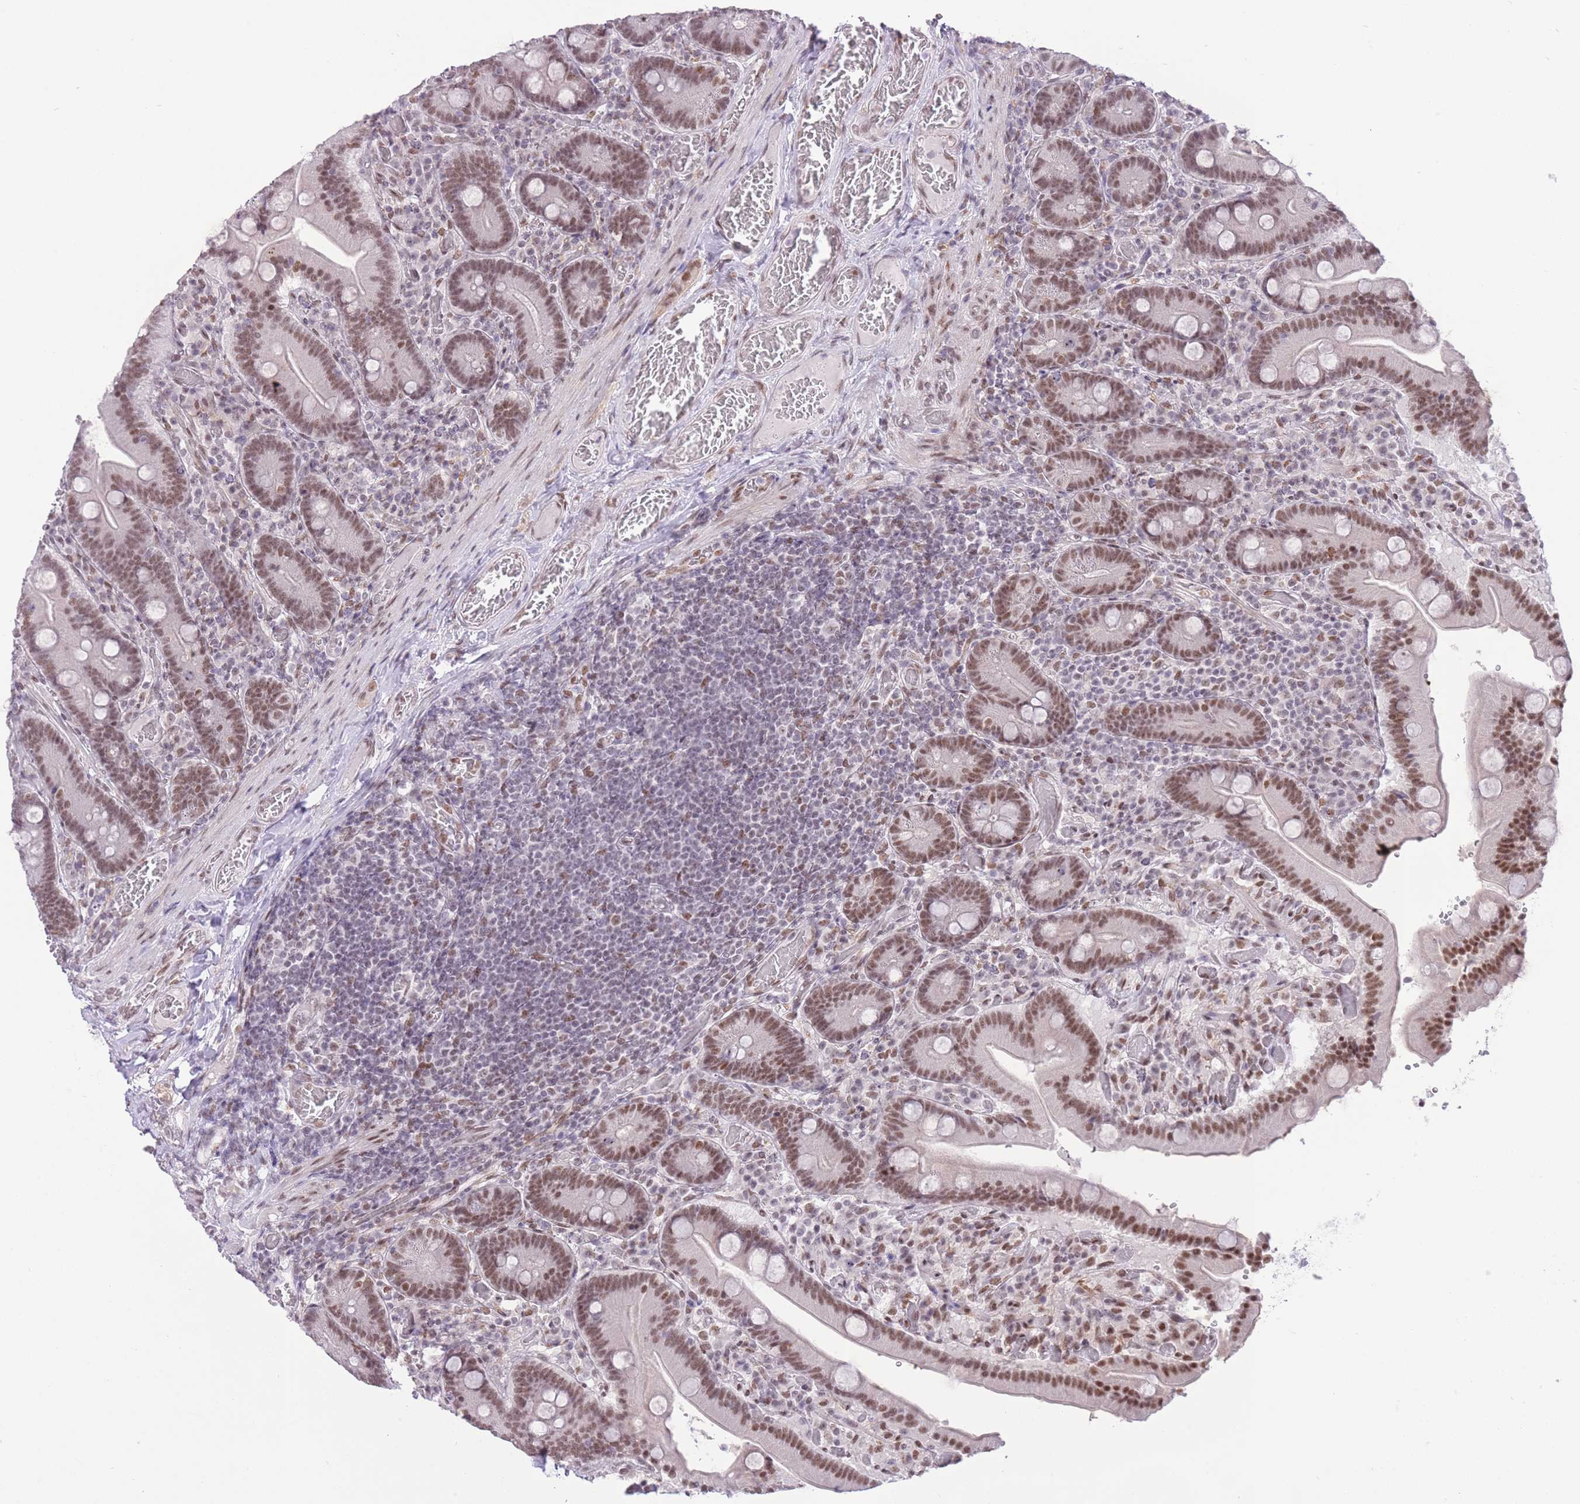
{"staining": {"intensity": "moderate", "quantity": ">75%", "location": "nuclear"}, "tissue": "duodenum", "cell_type": "Glandular cells", "image_type": "normal", "snomed": [{"axis": "morphology", "description": "Normal tissue, NOS"}, {"axis": "topography", "description": "Duodenum"}], "caption": "This image displays immunohistochemistry (IHC) staining of normal duodenum, with medium moderate nuclear staining in about >75% of glandular cells.", "gene": "ZBED5", "patient": {"sex": "female", "age": 62}}